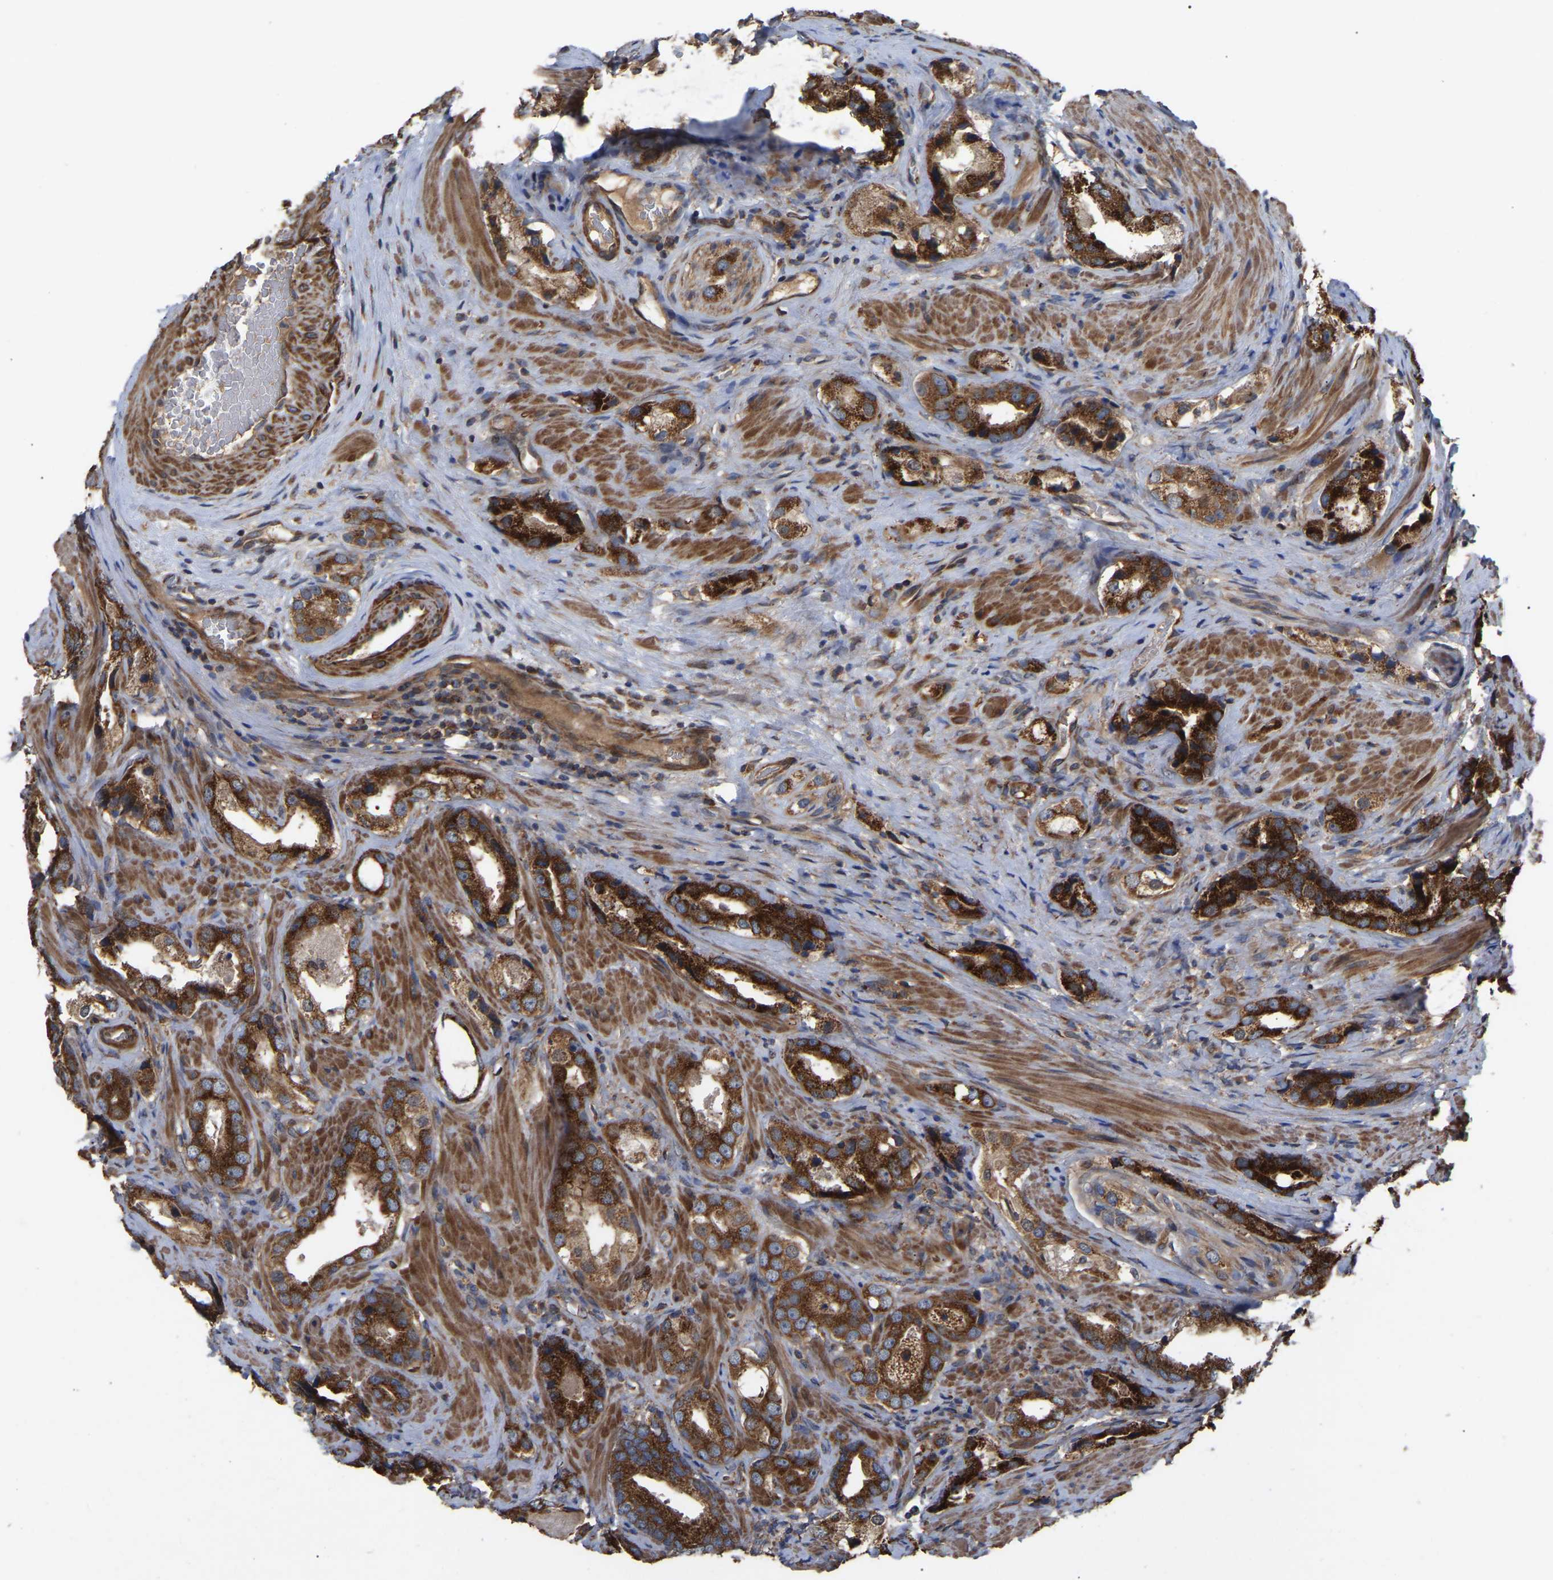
{"staining": {"intensity": "strong", "quantity": ">75%", "location": "cytoplasmic/membranous"}, "tissue": "prostate cancer", "cell_type": "Tumor cells", "image_type": "cancer", "snomed": [{"axis": "morphology", "description": "Adenocarcinoma, High grade"}, {"axis": "topography", "description": "Prostate"}], "caption": "Strong cytoplasmic/membranous positivity for a protein is identified in about >75% of tumor cells of adenocarcinoma (high-grade) (prostate) using IHC.", "gene": "GCC1", "patient": {"sex": "male", "age": 63}}